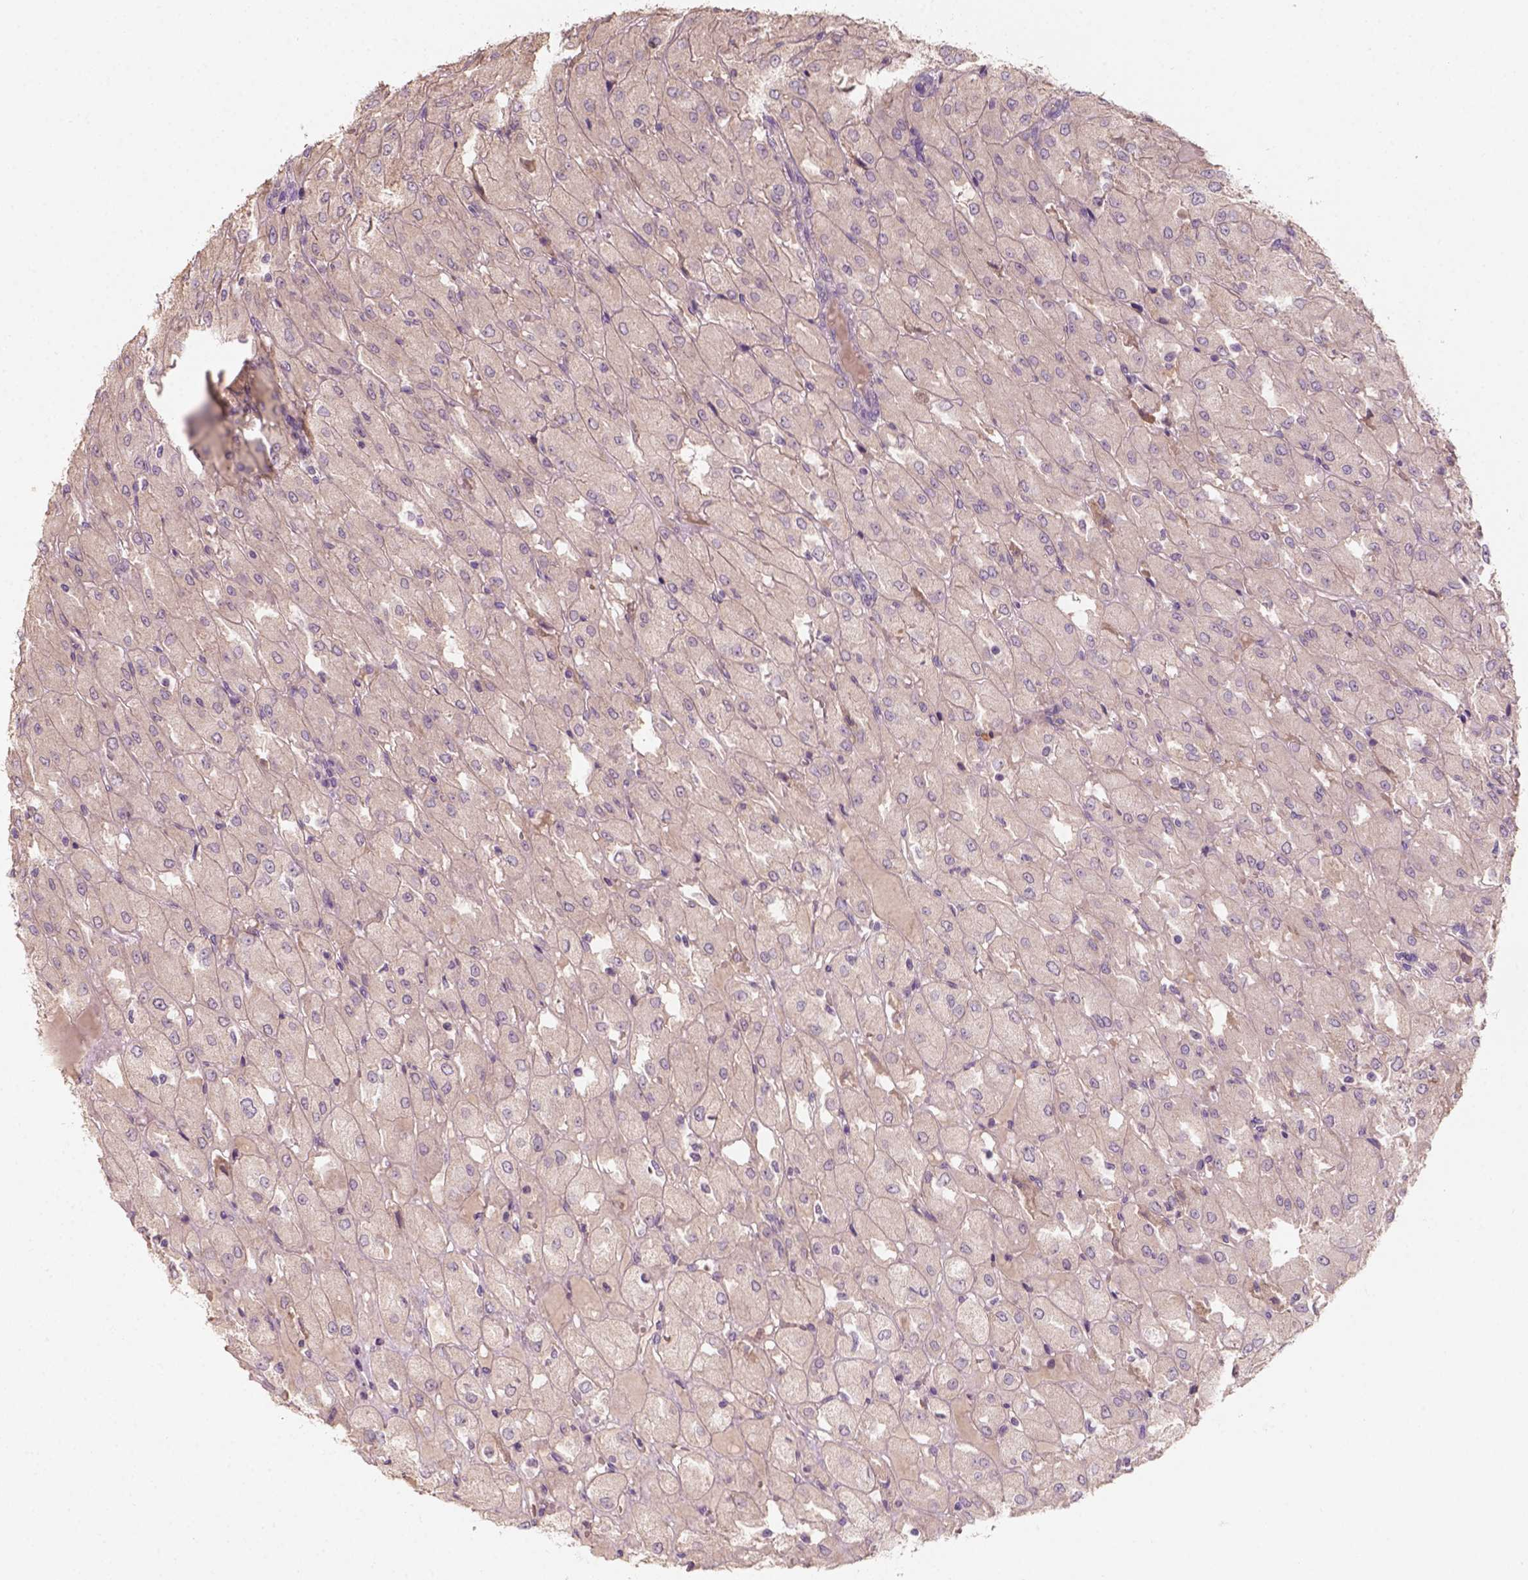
{"staining": {"intensity": "negative", "quantity": "none", "location": "none"}, "tissue": "renal cancer", "cell_type": "Tumor cells", "image_type": "cancer", "snomed": [{"axis": "morphology", "description": "Adenocarcinoma, NOS"}, {"axis": "topography", "description": "Kidney"}], "caption": "A micrograph of human renal cancer is negative for staining in tumor cells.", "gene": "AQP9", "patient": {"sex": "male", "age": 72}}